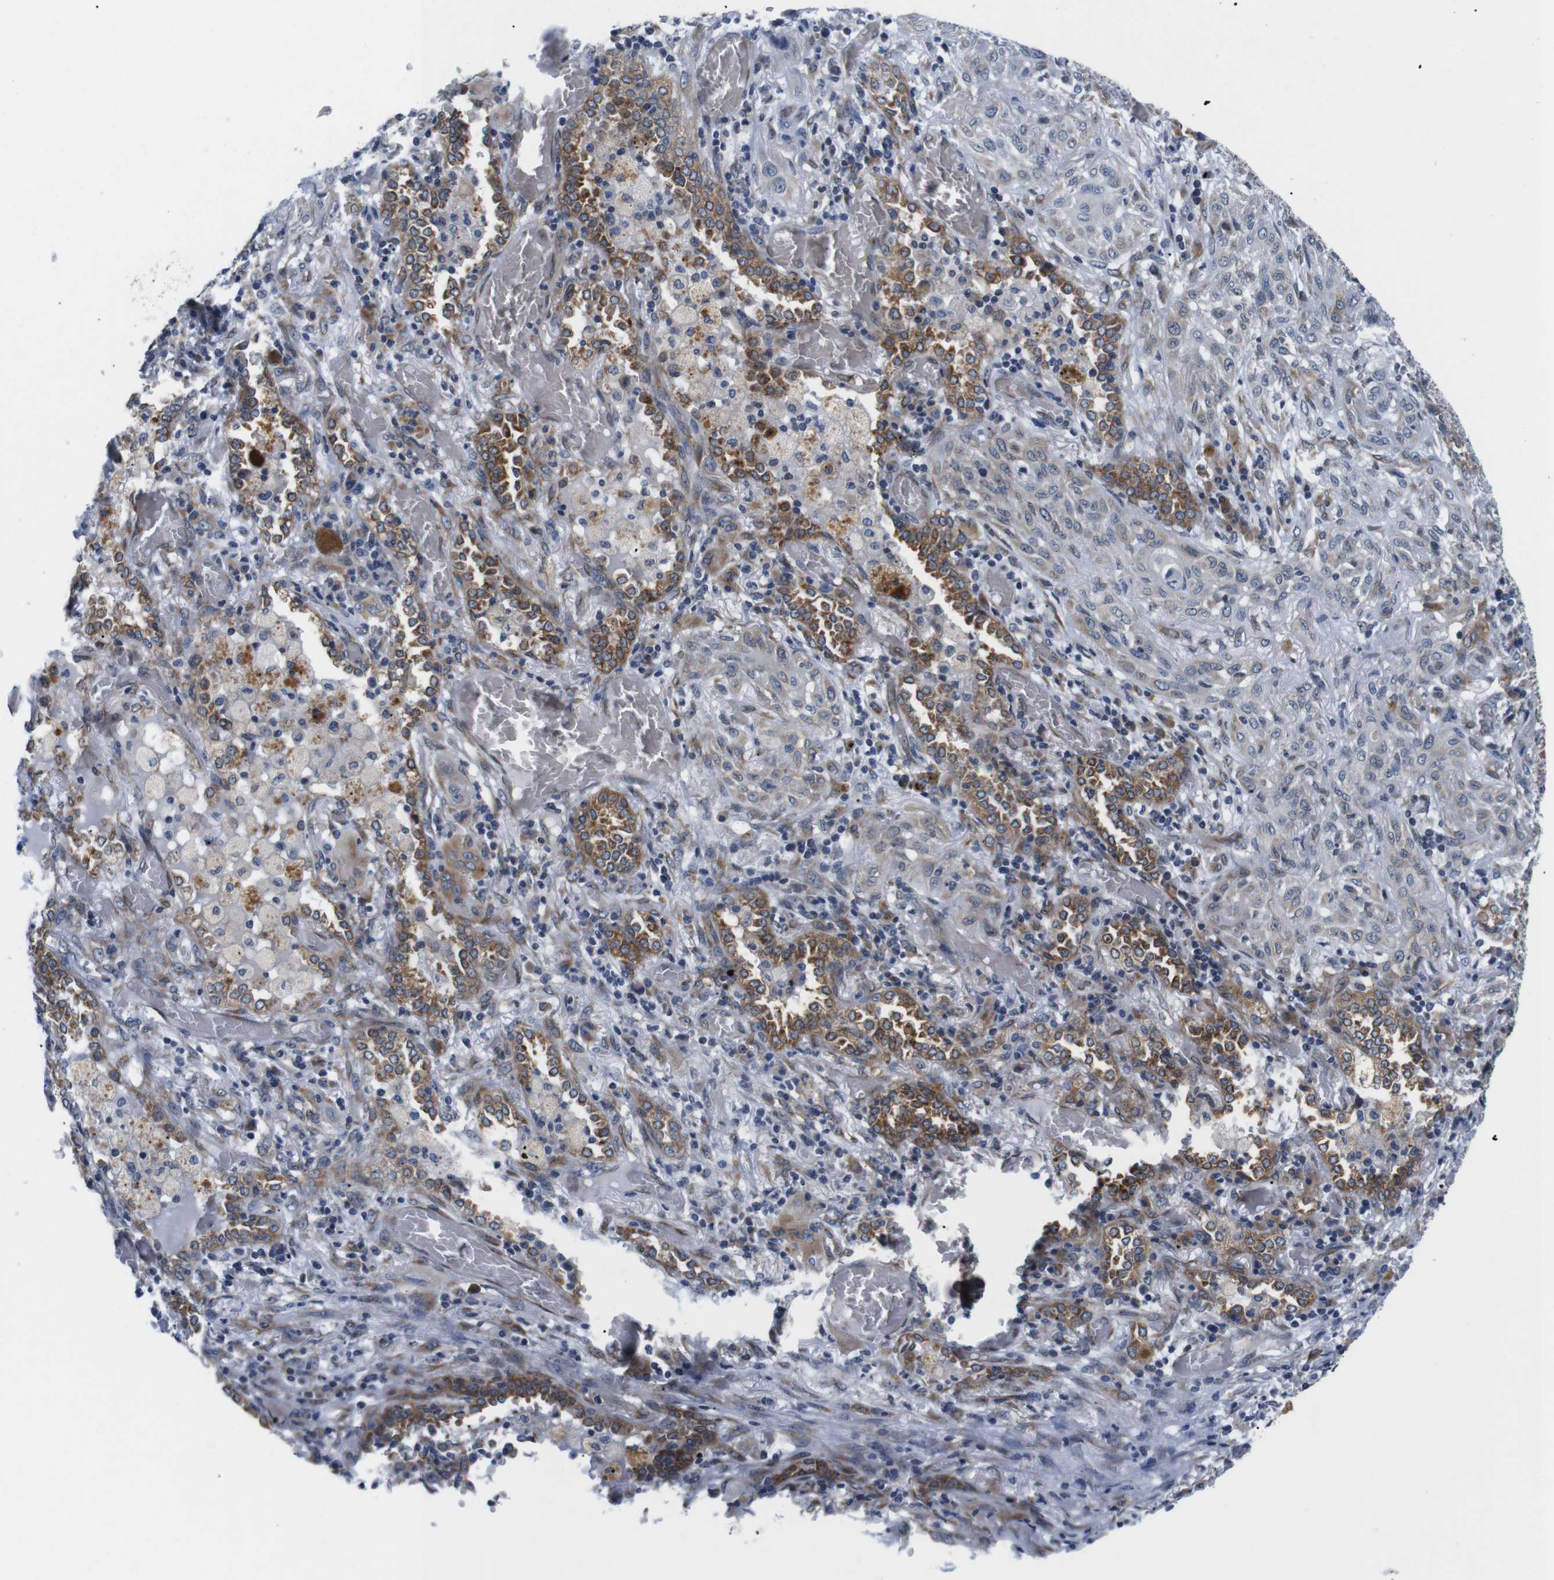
{"staining": {"intensity": "moderate", "quantity": "25%-75%", "location": "cytoplasmic/membranous"}, "tissue": "lung cancer", "cell_type": "Tumor cells", "image_type": "cancer", "snomed": [{"axis": "morphology", "description": "Squamous cell carcinoma, NOS"}, {"axis": "topography", "description": "Lung"}], "caption": "Moderate cytoplasmic/membranous protein staining is seen in approximately 25%-75% of tumor cells in lung cancer.", "gene": "HACD3", "patient": {"sex": "female", "age": 47}}